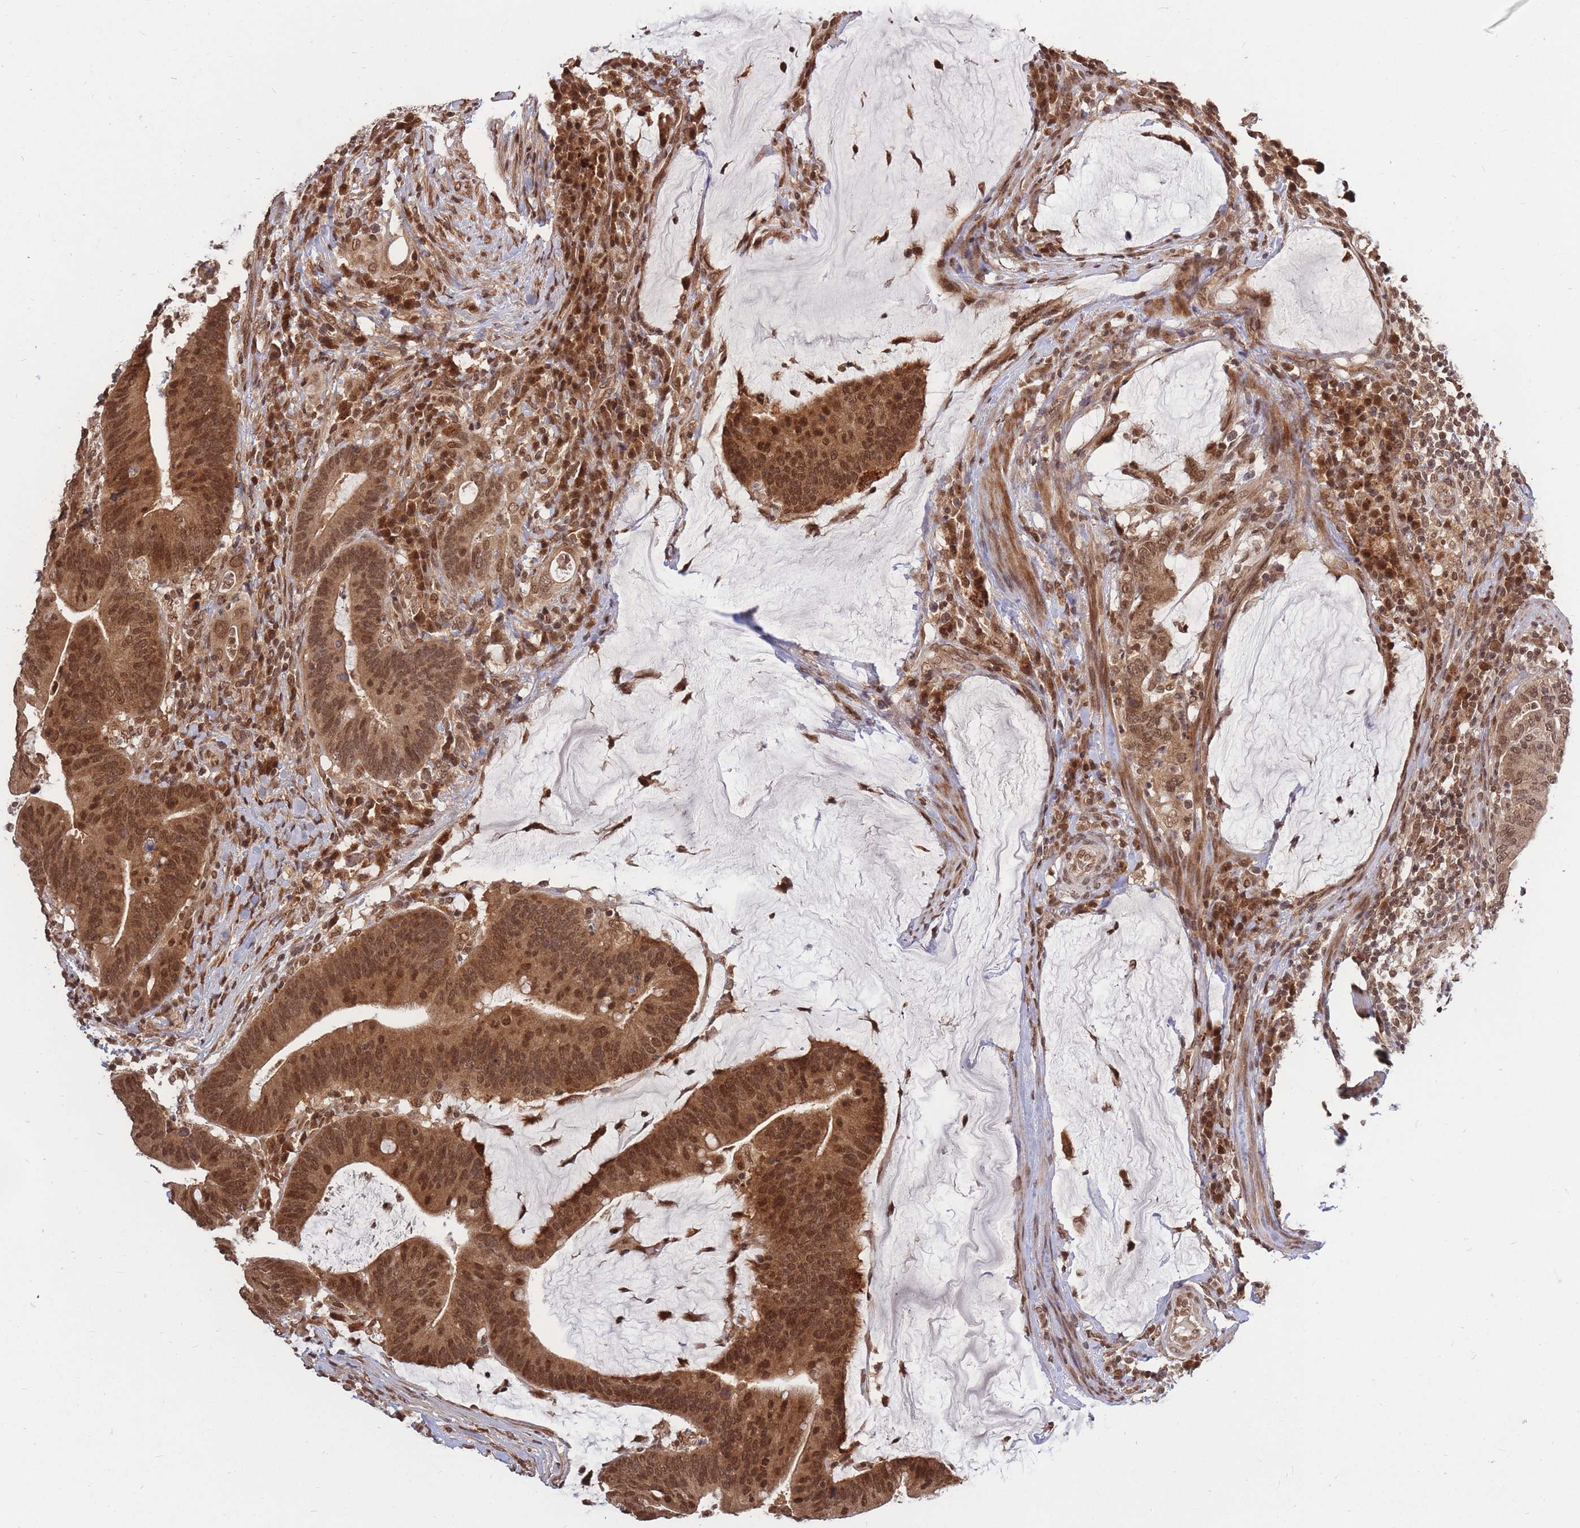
{"staining": {"intensity": "moderate", "quantity": ">75%", "location": "cytoplasmic/membranous,nuclear"}, "tissue": "colorectal cancer", "cell_type": "Tumor cells", "image_type": "cancer", "snomed": [{"axis": "morphology", "description": "Adenocarcinoma, NOS"}, {"axis": "topography", "description": "Colon"}], "caption": "IHC of colorectal adenocarcinoma displays medium levels of moderate cytoplasmic/membranous and nuclear expression in approximately >75% of tumor cells.", "gene": "SRA1", "patient": {"sex": "female", "age": 66}}